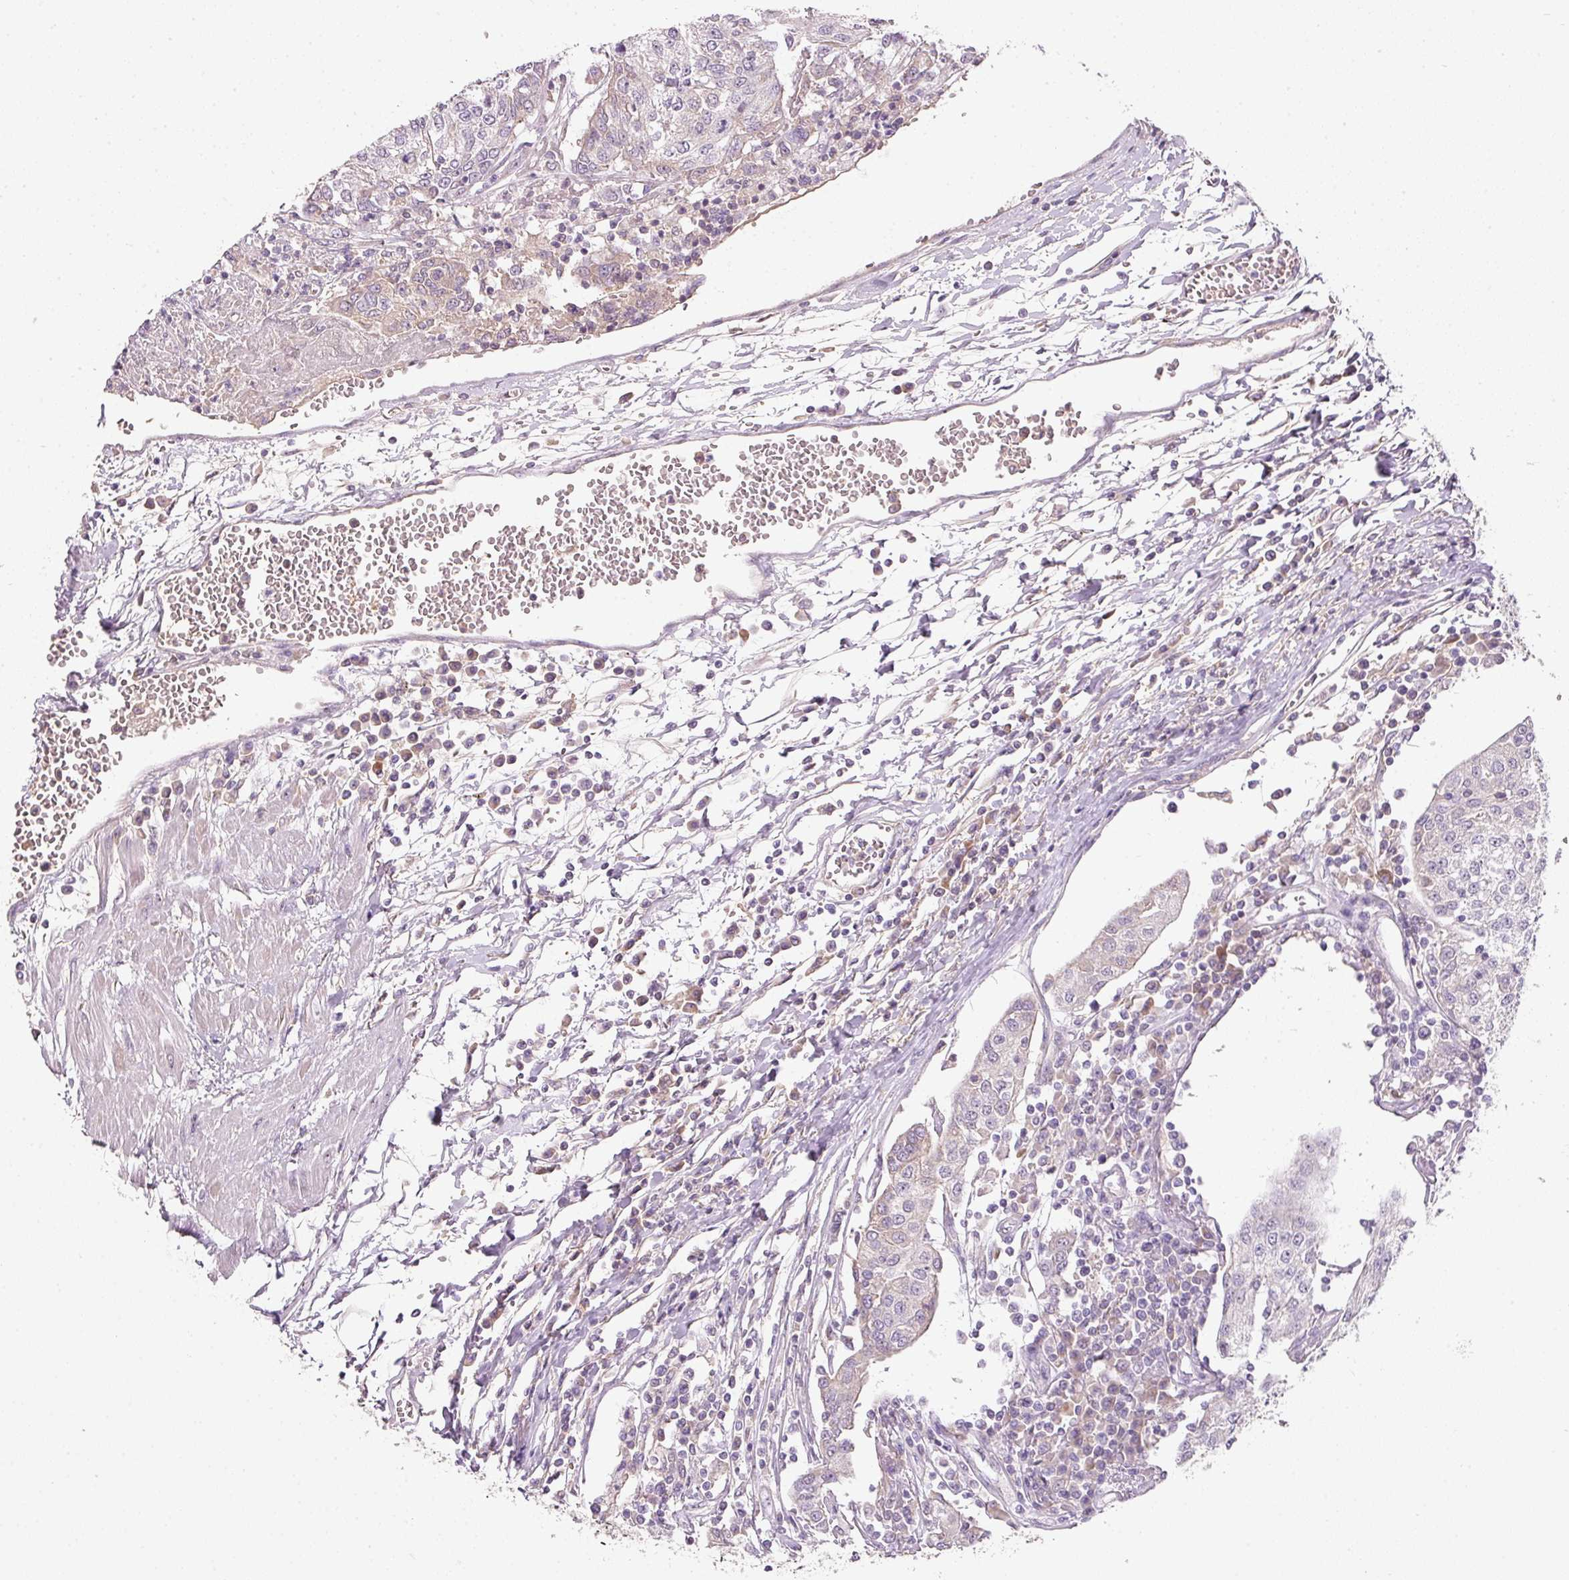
{"staining": {"intensity": "negative", "quantity": "none", "location": "none"}, "tissue": "urothelial cancer", "cell_type": "Tumor cells", "image_type": "cancer", "snomed": [{"axis": "morphology", "description": "Urothelial carcinoma, High grade"}, {"axis": "topography", "description": "Urinary bladder"}], "caption": "Tumor cells are negative for brown protein staining in urothelial carcinoma (high-grade).", "gene": "TMEM37", "patient": {"sex": "female", "age": 85}}